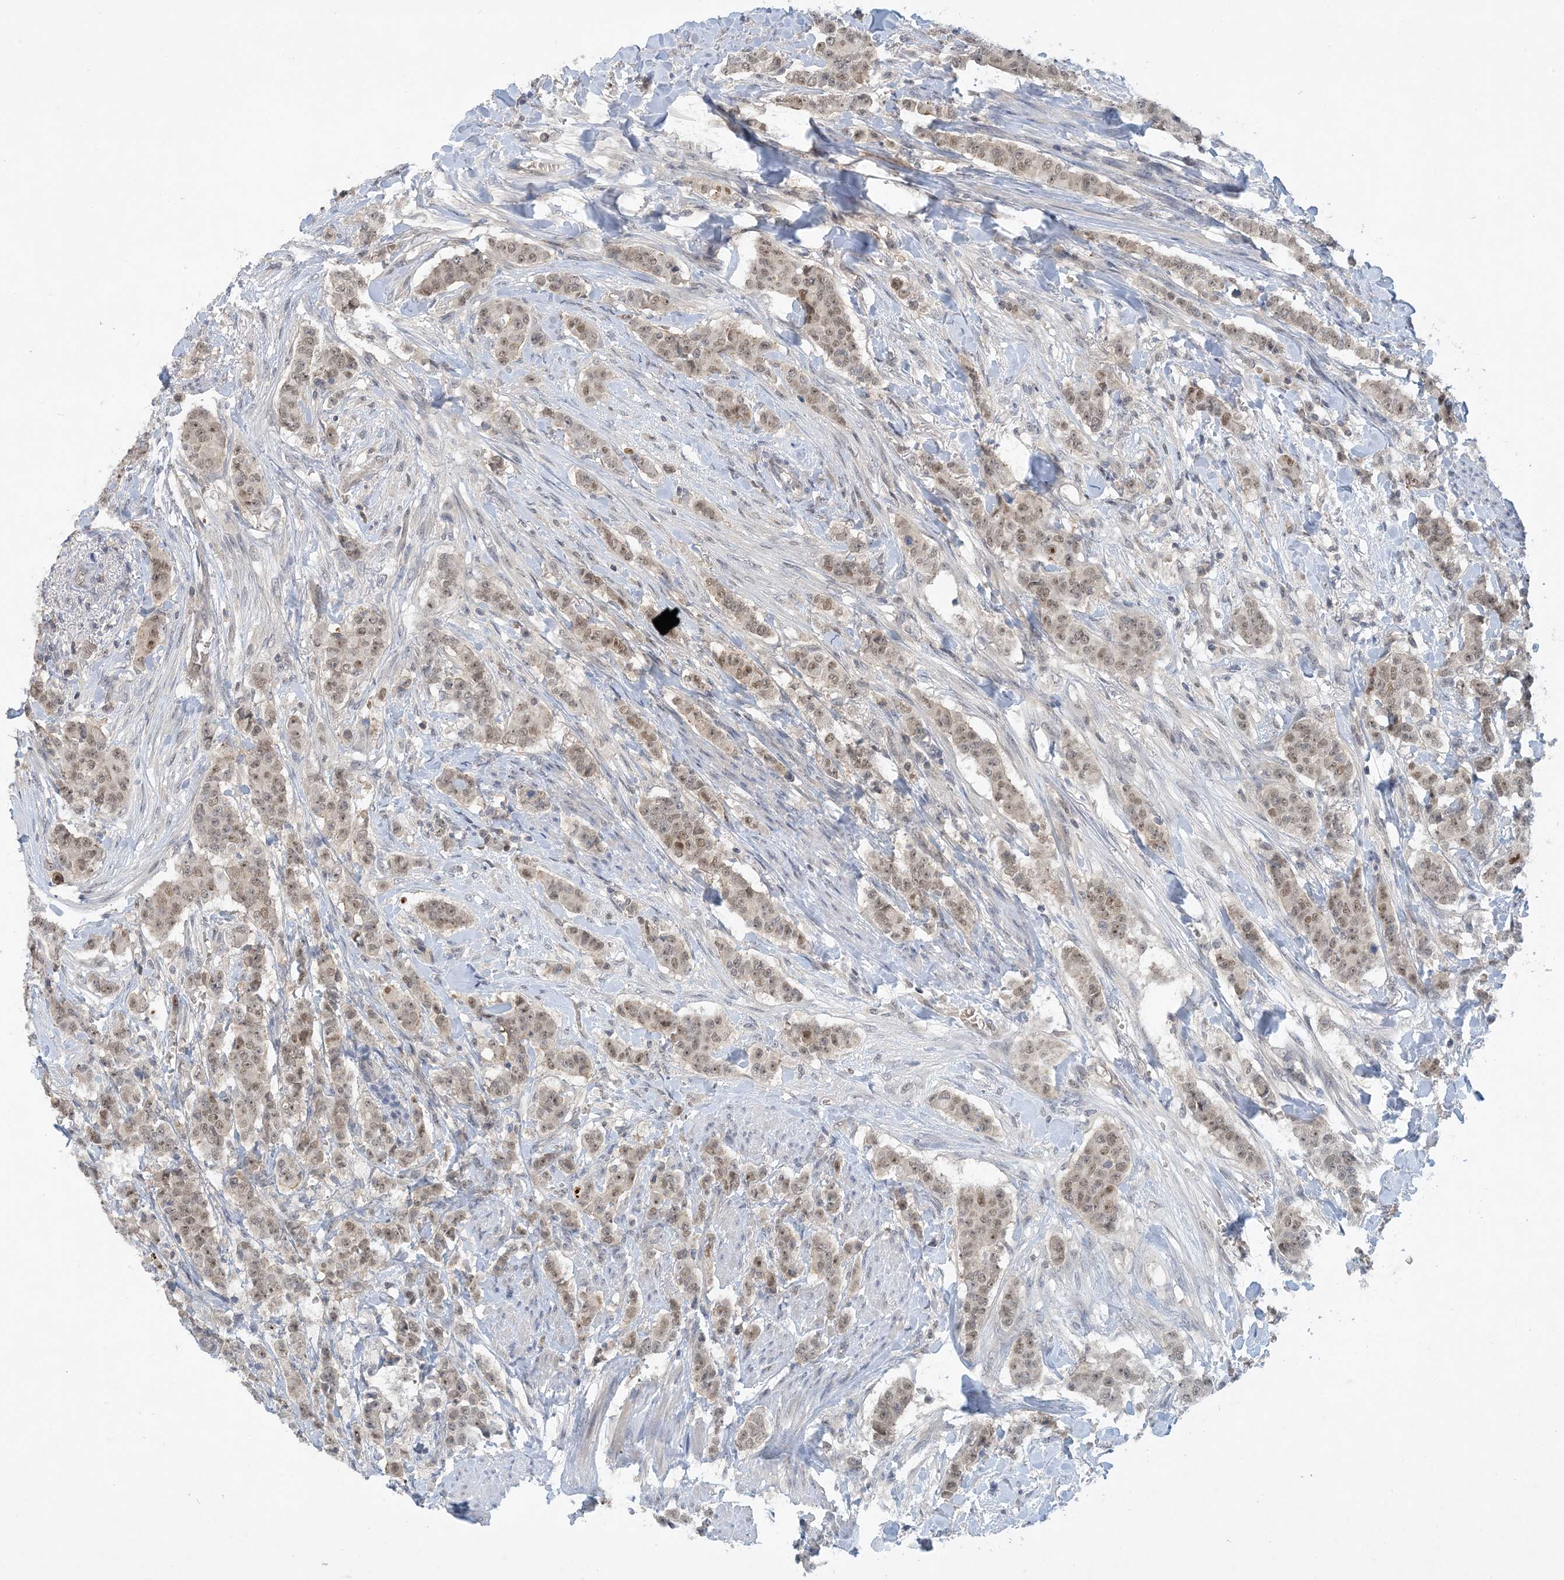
{"staining": {"intensity": "moderate", "quantity": ">75%", "location": "nuclear"}, "tissue": "breast cancer", "cell_type": "Tumor cells", "image_type": "cancer", "snomed": [{"axis": "morphology", "description": "Duct carcinoma"}, {"axis": "topography", "description": "Breast"}], "caption": "An immunohistochemistry image of neoplastic tissue is shown. Protein staining in brown labels moderate nuclear positivity in invasive ductal carcinoma (breast) within tumor cells. (IHC, brightfield microscopy, high magnification).", "gene": "UBE2E1", "patient": {"sex": "female", "age": 40}}